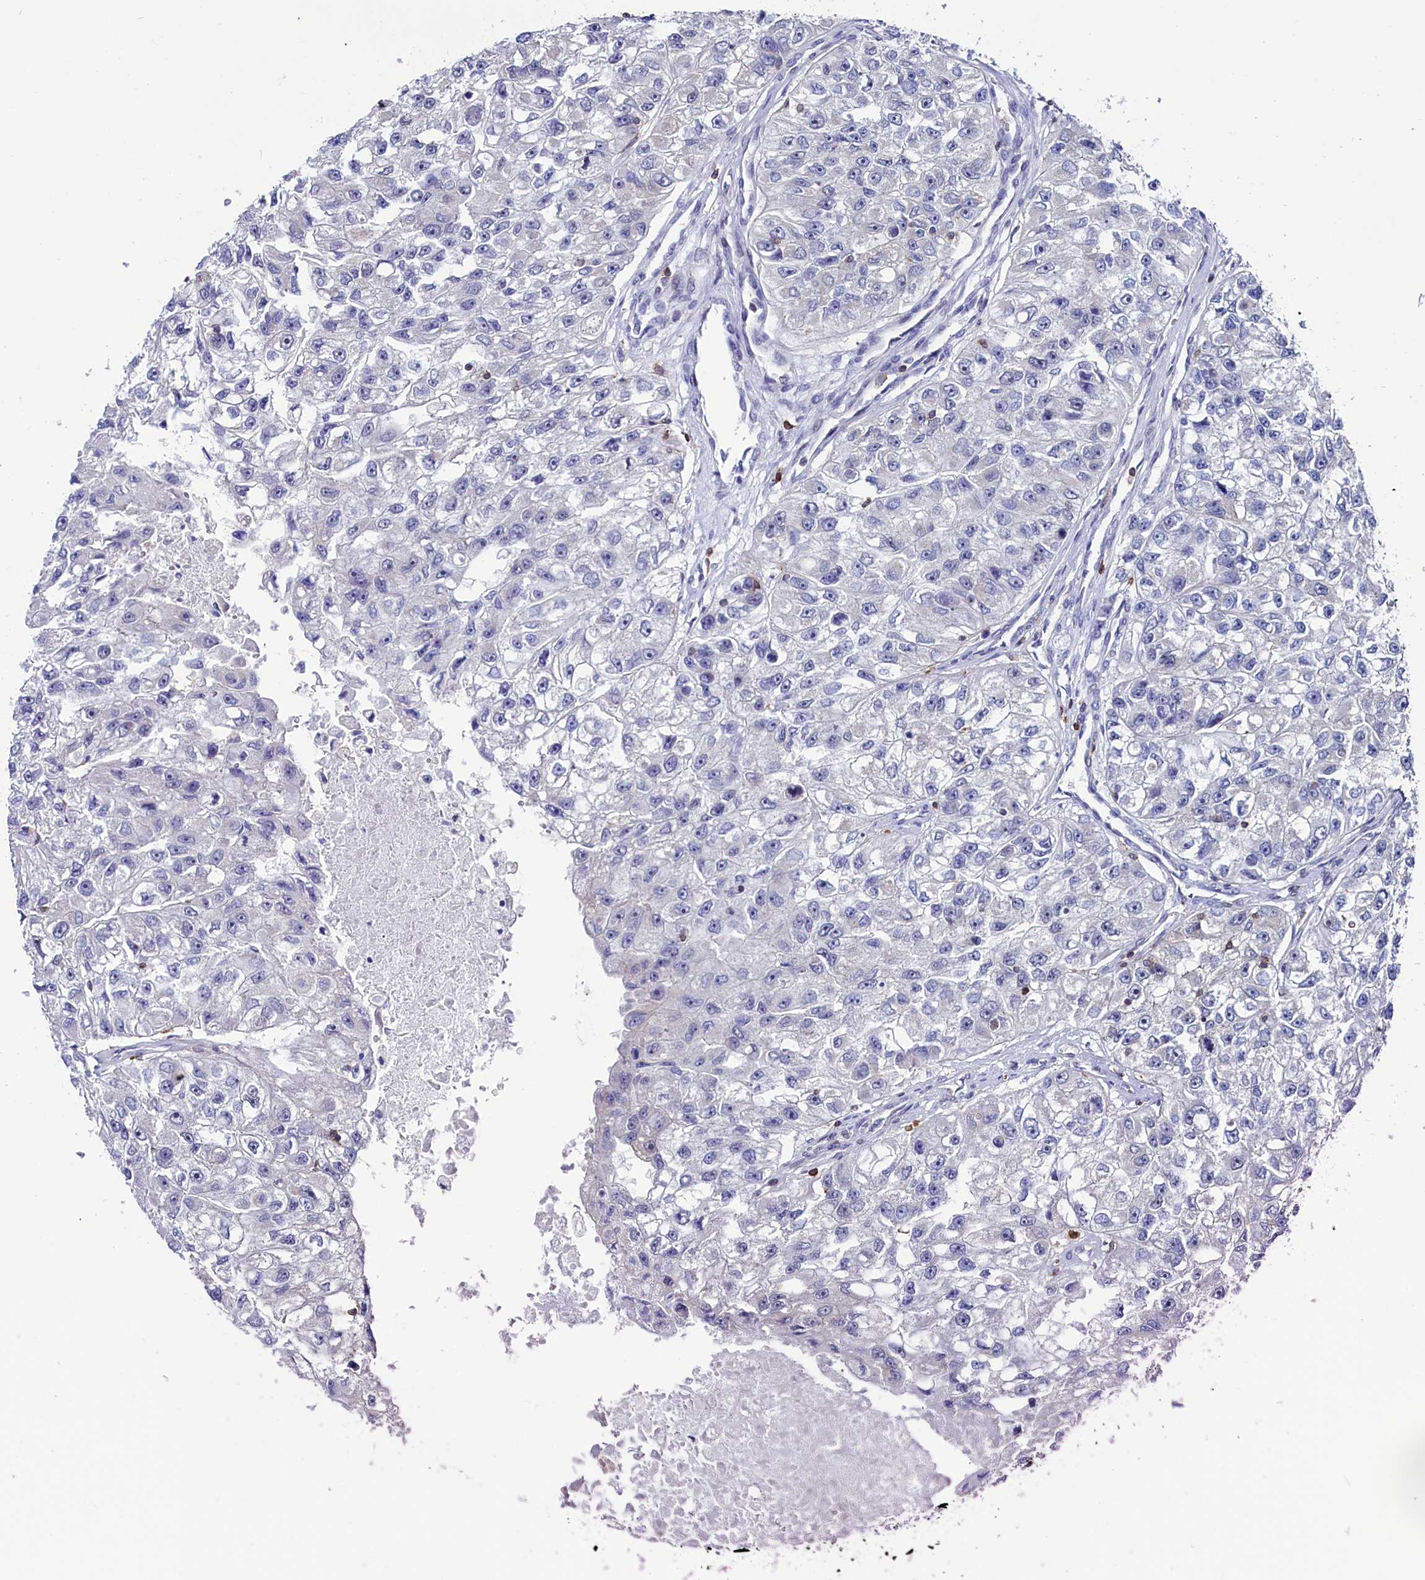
{"staining": {"intensity": "negative", "quantity": "none", "location": "none"}, "tissue": "renal cancer", "cell_type": "Tumor cells", "image_type": "cancer", "snomed": [{"axis": "morphology", "description": "Adenocarcinoma, NOS"}, {"axis": "topography", "description": "Kidney"}], "caption": "Tumor cells show no significant expression in adenocarcinoma (renal).", "gene": "CIAPIN1", "patient": {"sex": "male", "age": 63}}